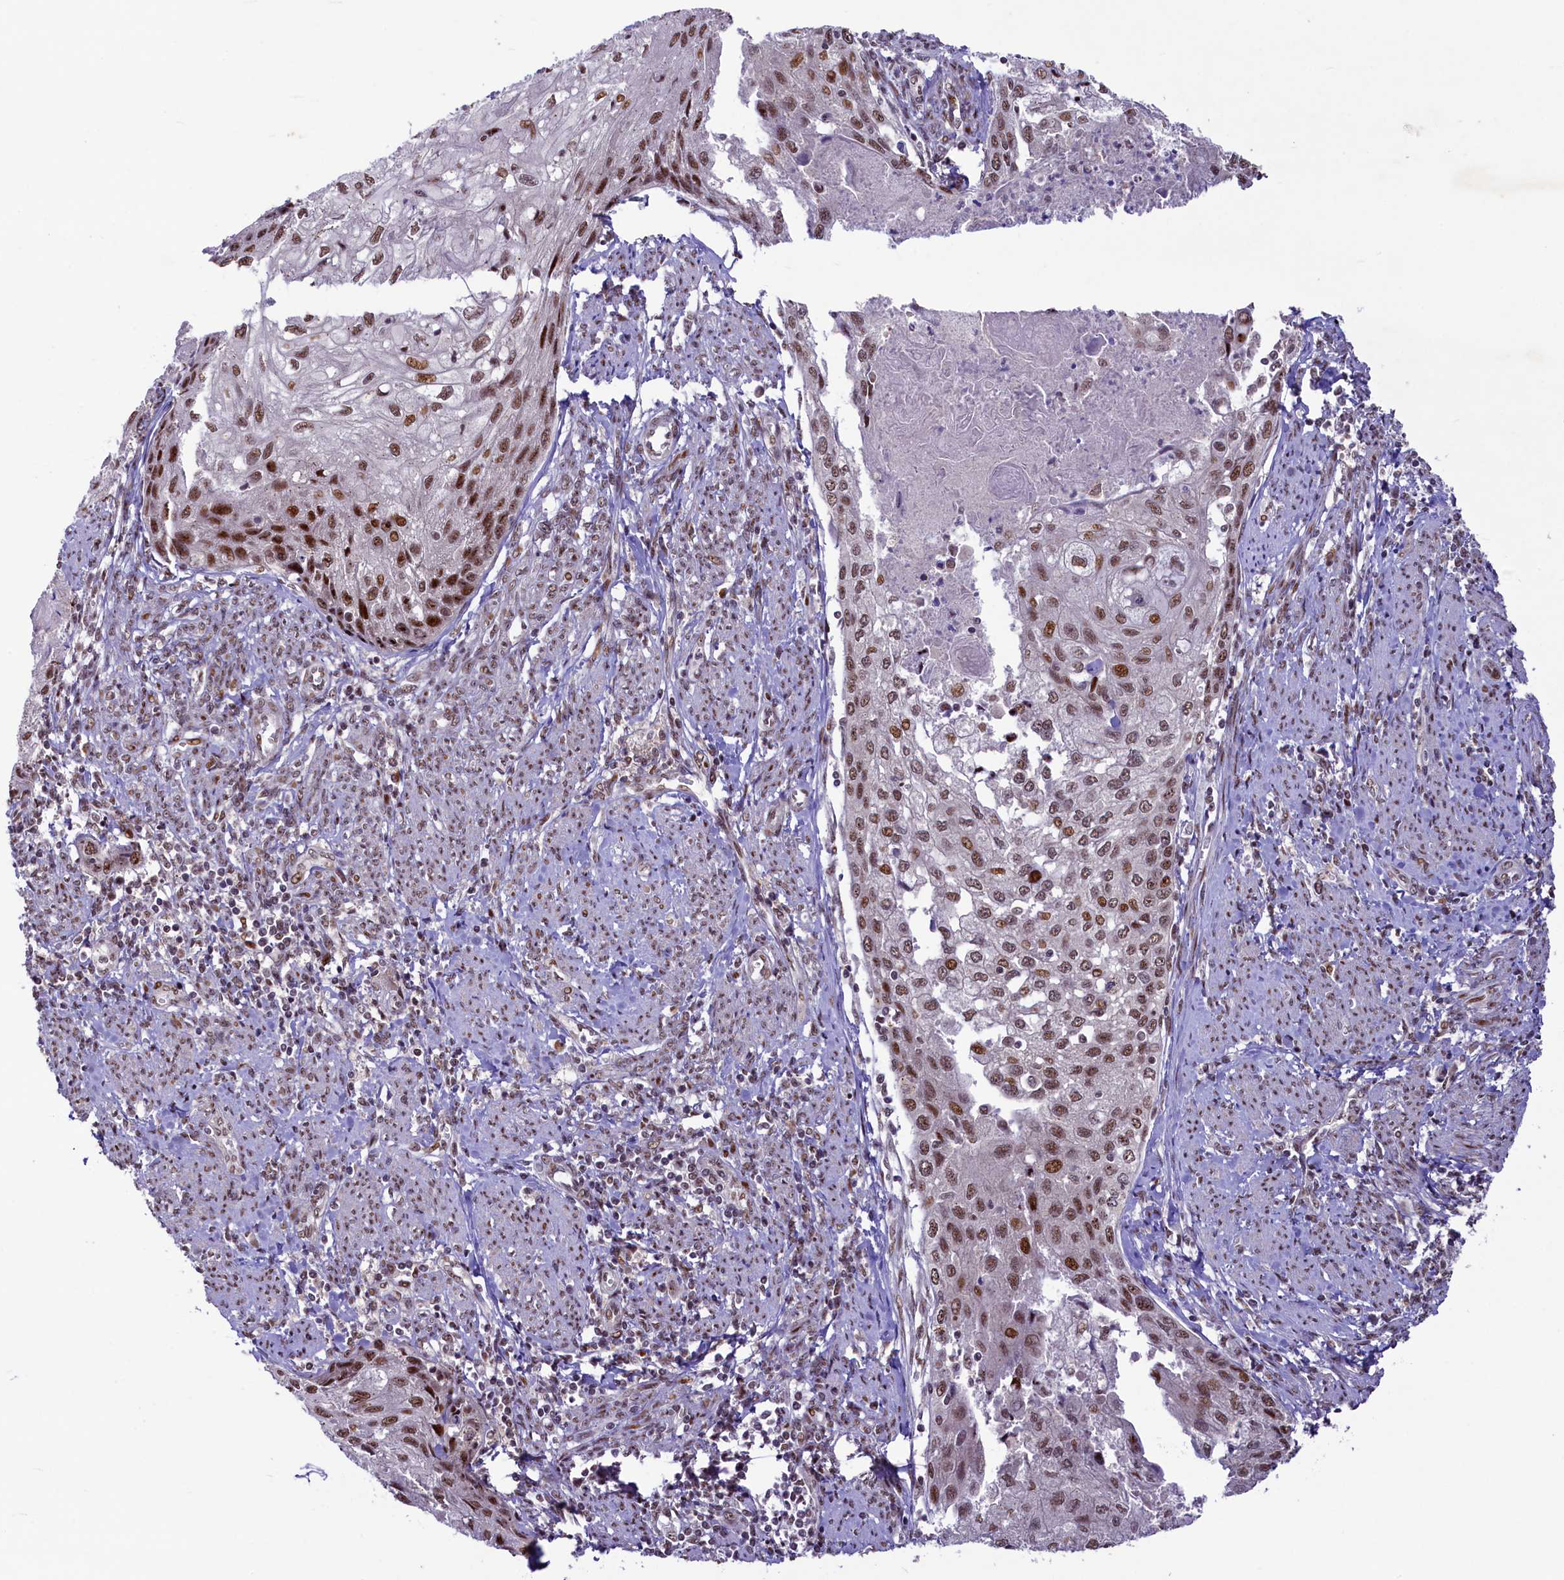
{"staining": {"intensity": "moderate", "quantity": ">75%", "location": "nuclear"}, "tissue": "cervical cancer", "cell_type": "Tumor cells", "image_type": "cancer", "snomed": [{"axis": "morphology", "description": "Squamous cell carcinoma, NOS"}, {"axis": "topography", "description": "Cervix"}], "caption": "This is an image of immunohistochemistry (IHC) staining of squamous cell carcinoma (cervical), which shows moderate expression in the nuclear of tumor cells.", "gene": "ANKS3", "patient": {"sex": "female", "age": 67}}